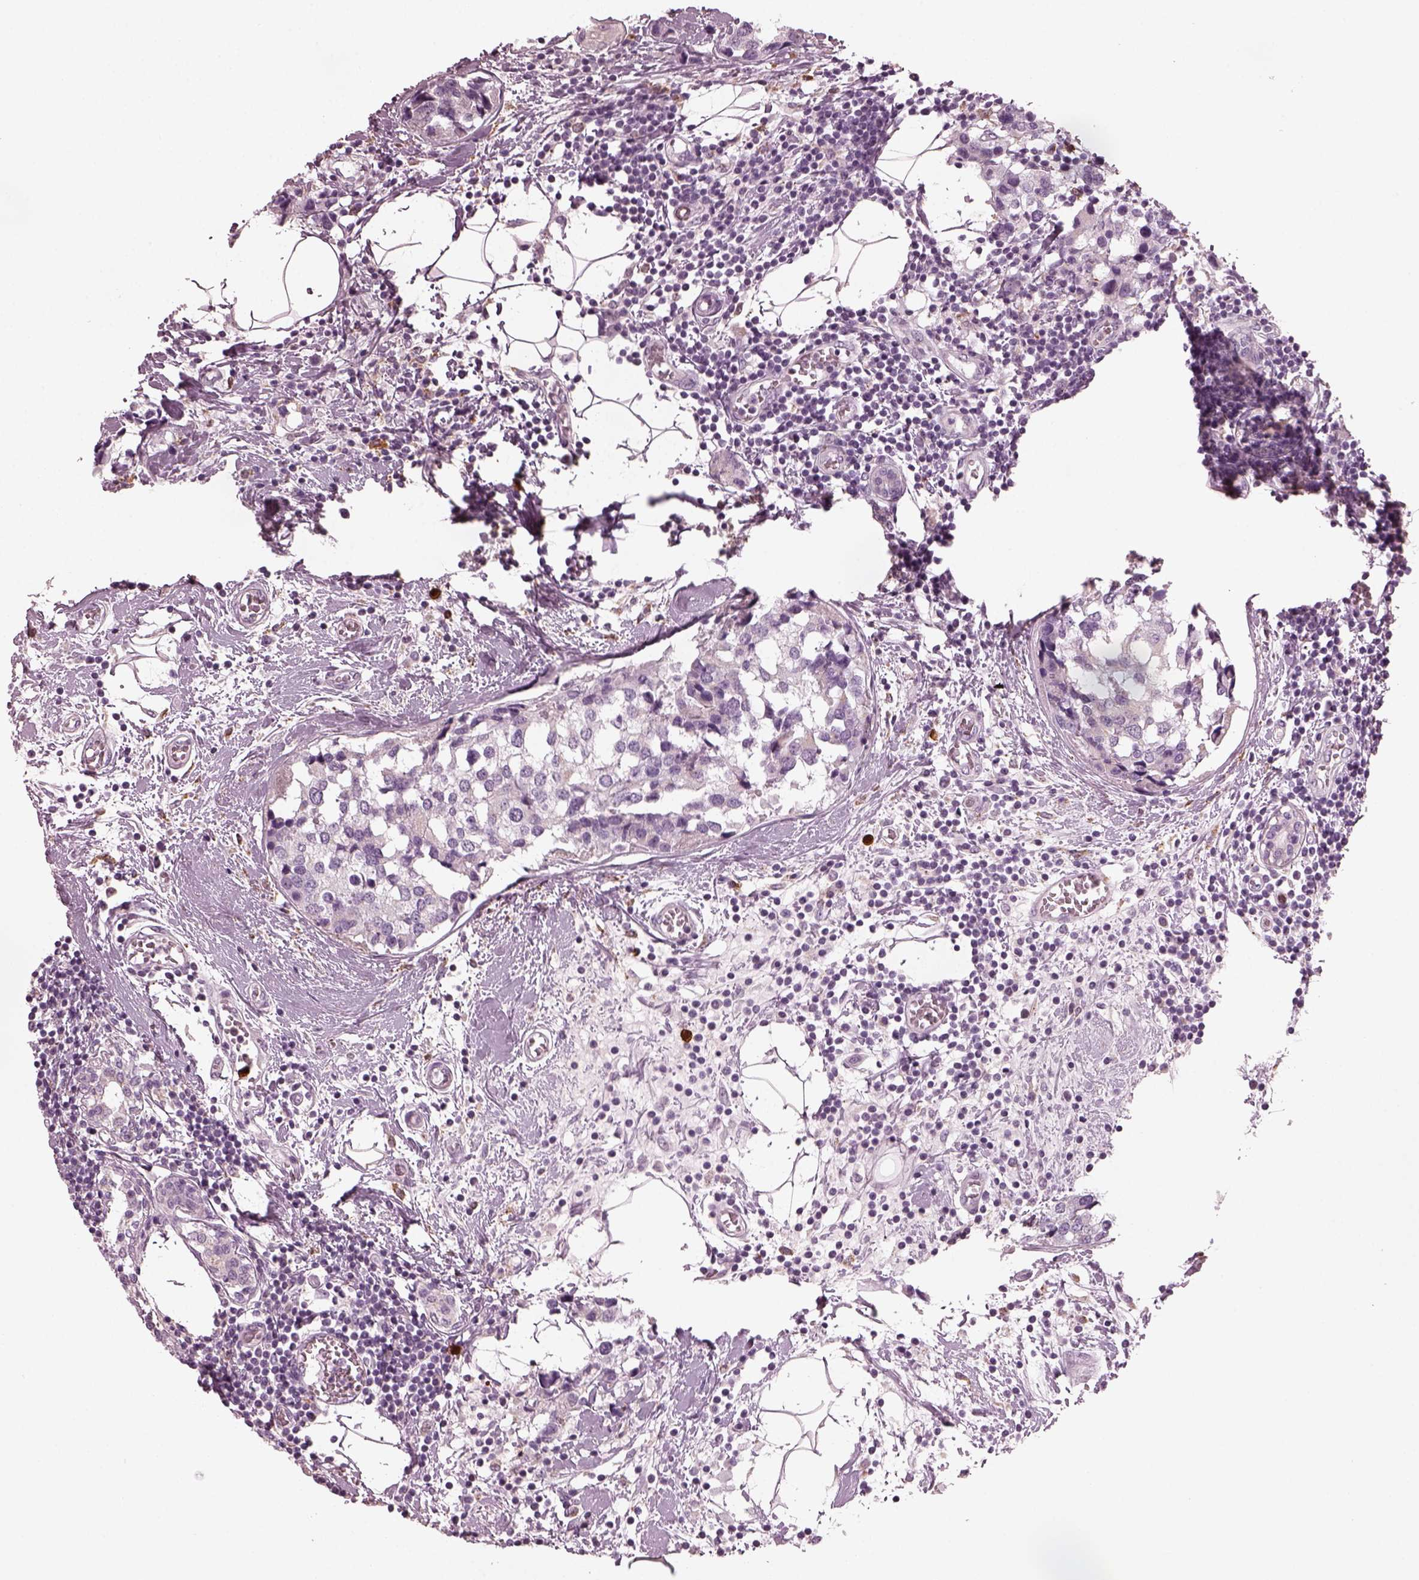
{"staining": {"intensity": "negative", "quantity": "none", "location": "none"}, "tissue": "breast cancer", "cell_type": "Tumor cells", "image_type": "cancer", "snomed": [{"axis": "morphology", "description": "Lobular carcinoma"}, {"axis": "topography", "description": "Breast"}], "caption": "This is an immunohistochemistry (IHC) histopathology image of breast cancer. There is no staining in tumor cells.", "gene": "SLAMF8", "patient": {"sex": "female", "age": 59}}